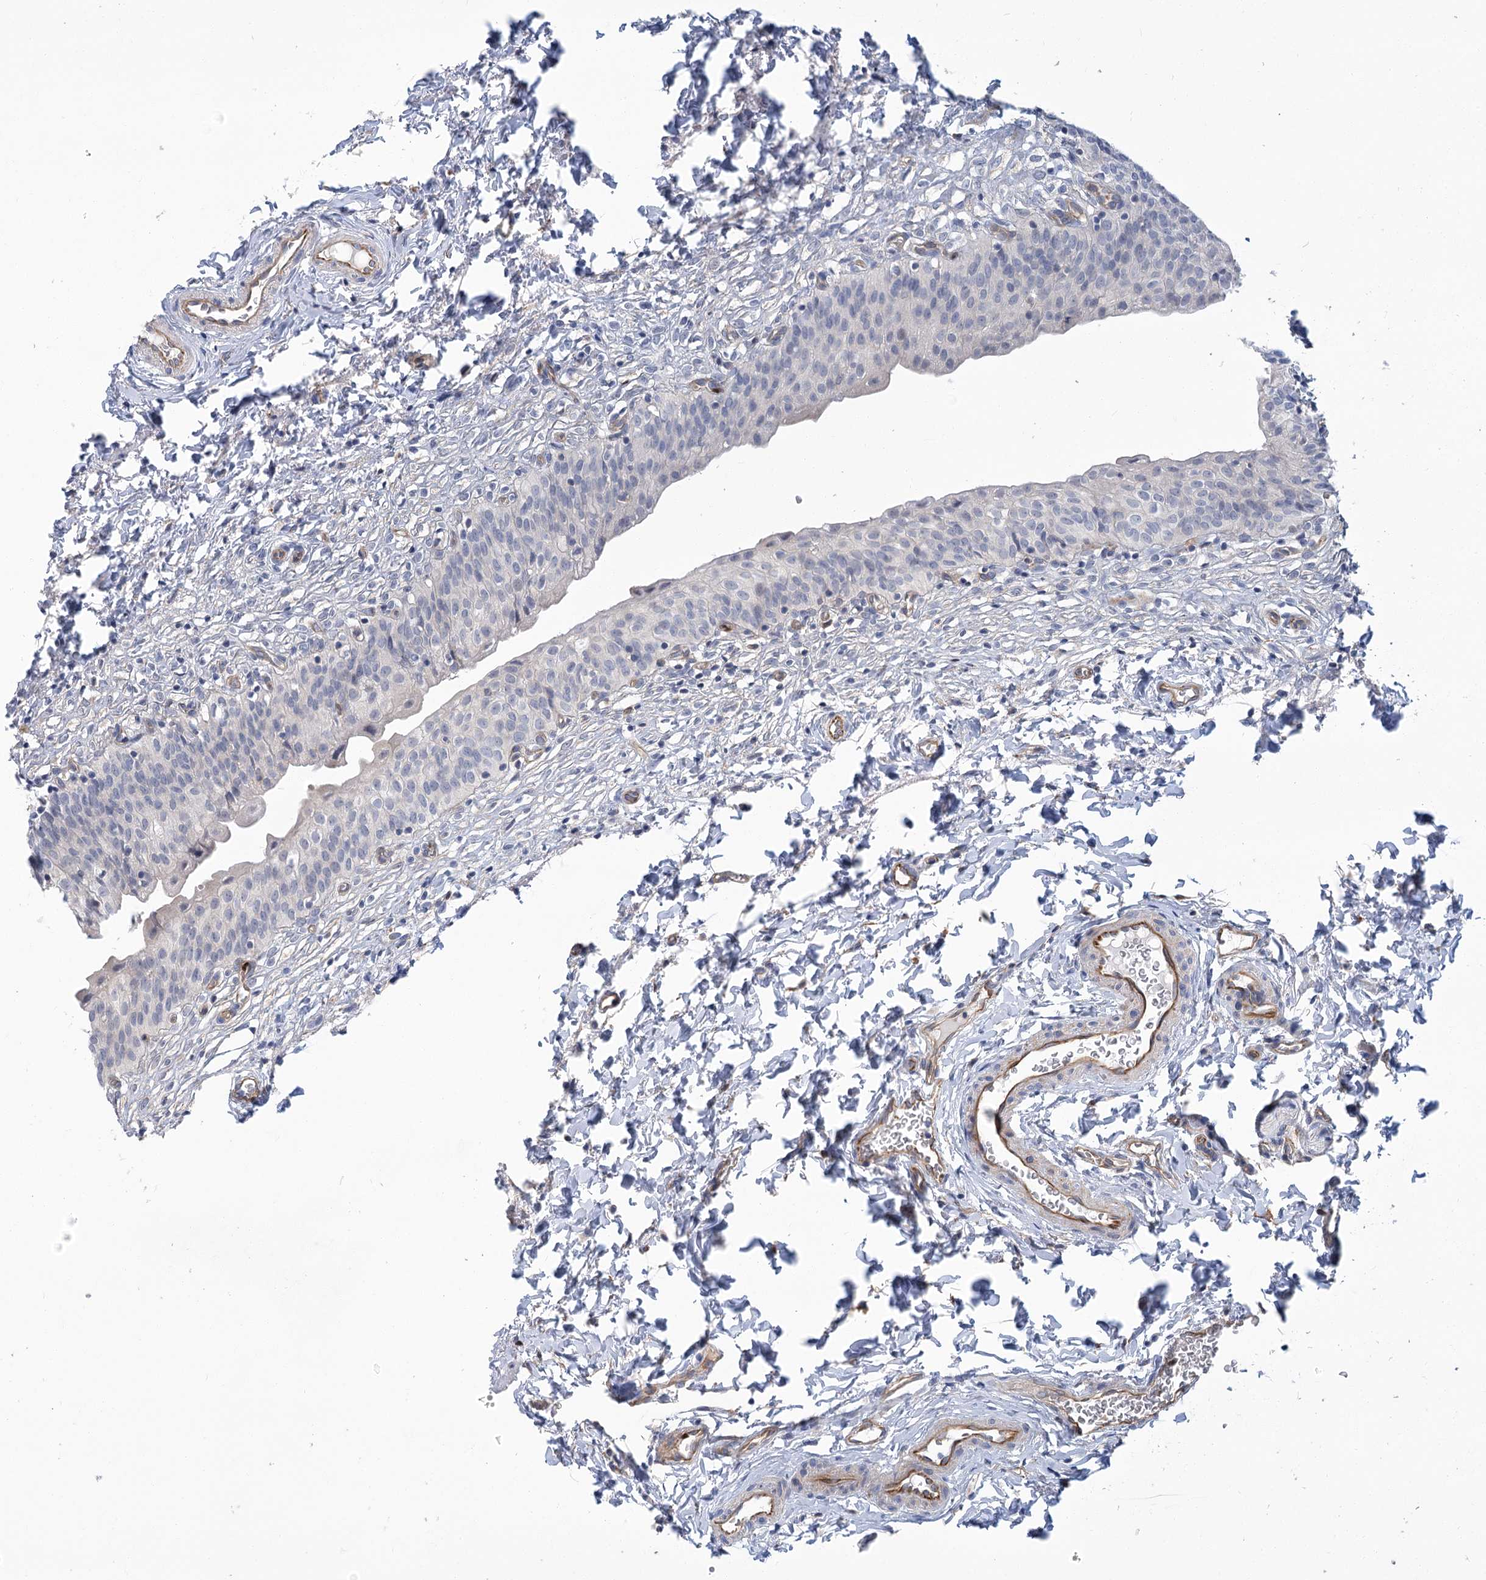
{"staining": {"intensity": "negative", "quantity": "none", "location": "none"}, "tissue": "urinary bladder", "cell_type": "Urothelial cells", "image_type": "normal", "snomed": [{"axis": "morphology", "description": "Normal tissue, NOS"}, {"axis": "topography", "description": "Urinary bladder"}], "caption": "High power microscopy histopathology image of an IHC photomicrograph of unremarkable urinary bladder, revealing no significant expression in urothelial cells.", "gene": "THAP6", "patient": {"sex": "male", "age": 55}}